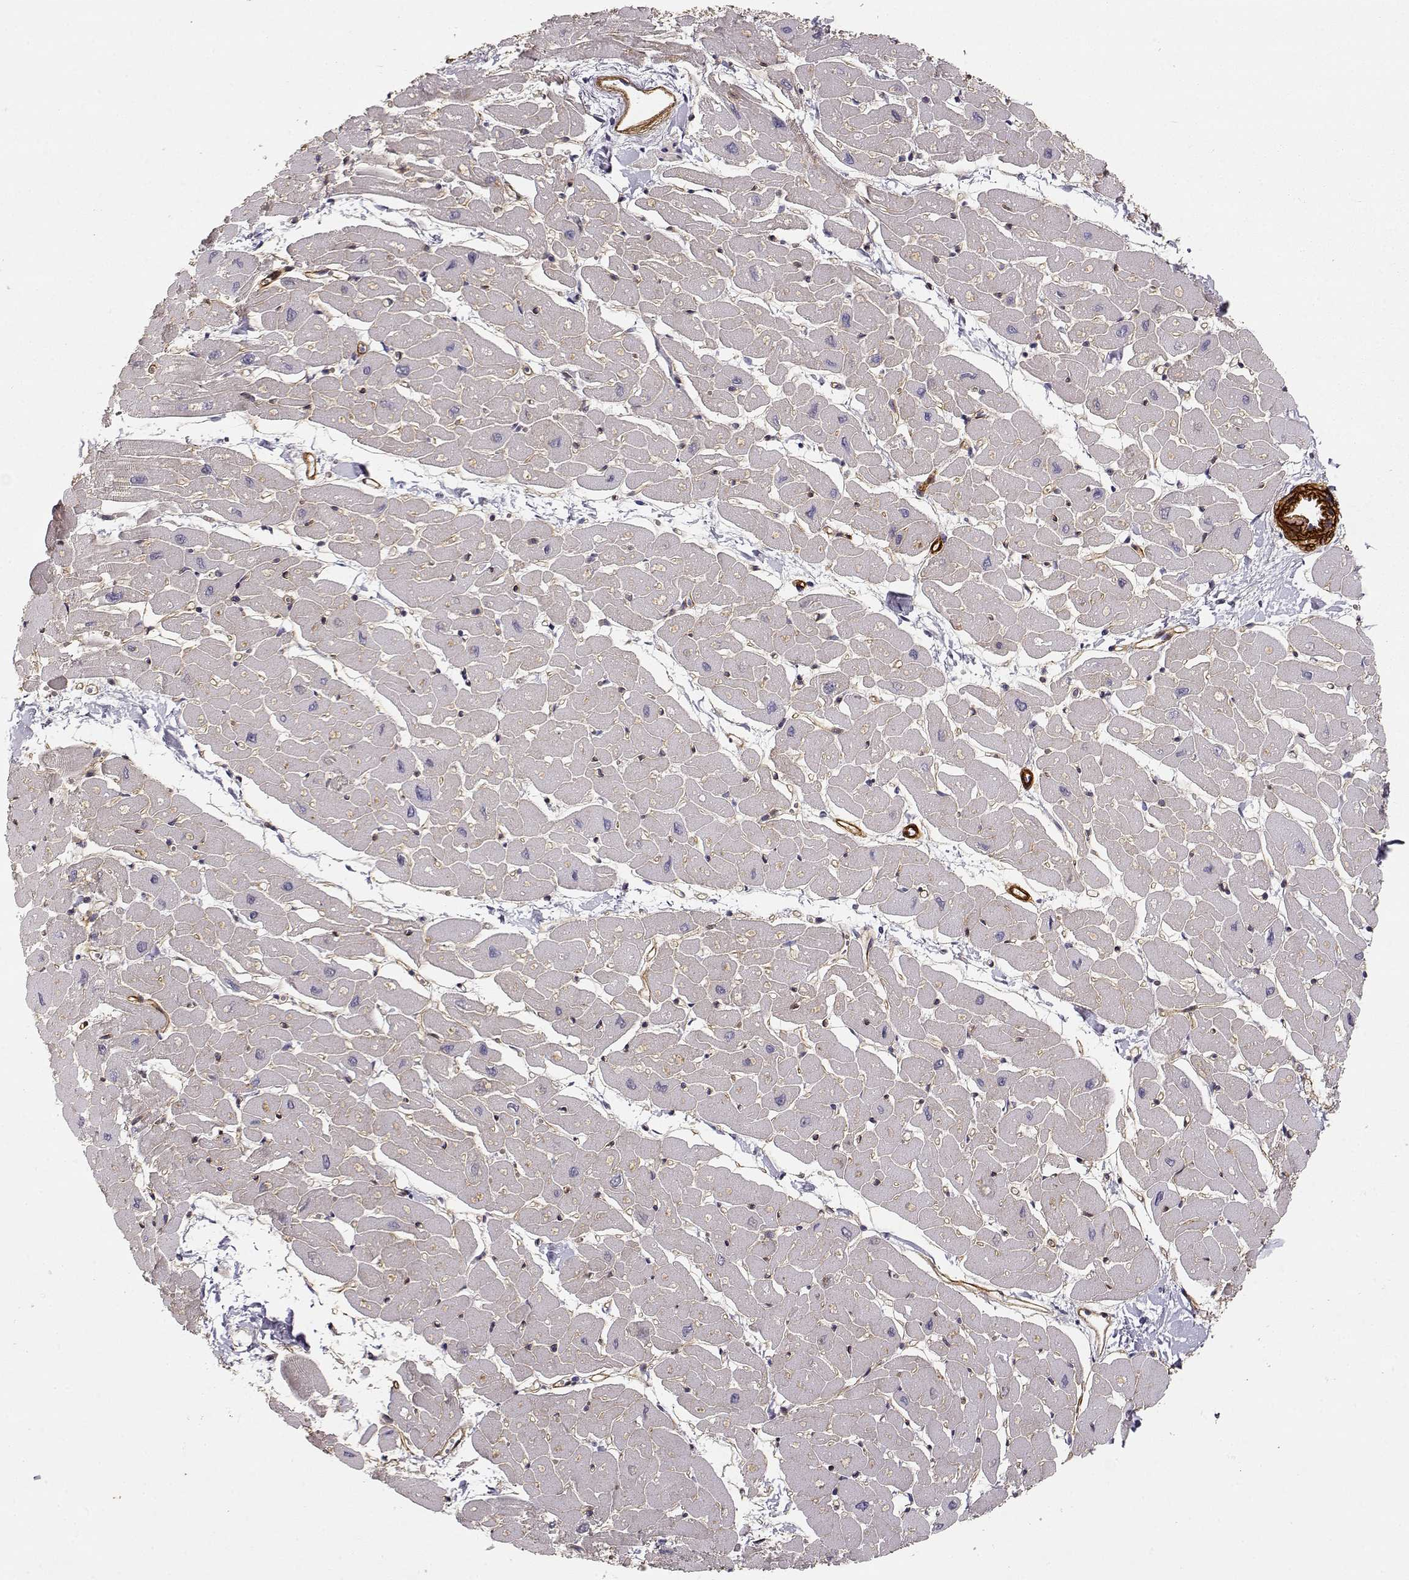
{"staining": {"intensity": "negative", "quantity": "none", "location": "none"}, "tissue": "heart muscle", "cell_type": "Cardiomyocytes", "image_type": "normal", "snomed": [{"axis": "morphology", "description": "Normal tissue, NOS"}, {"axis": "topography", "description": "Heart"}], "caption": "The photomicrograph exhibits no significant staining in cardiomyocytes of heart muscle.", "gene": "LAMA5", "patient": {"sex": "male", "age": 57}}